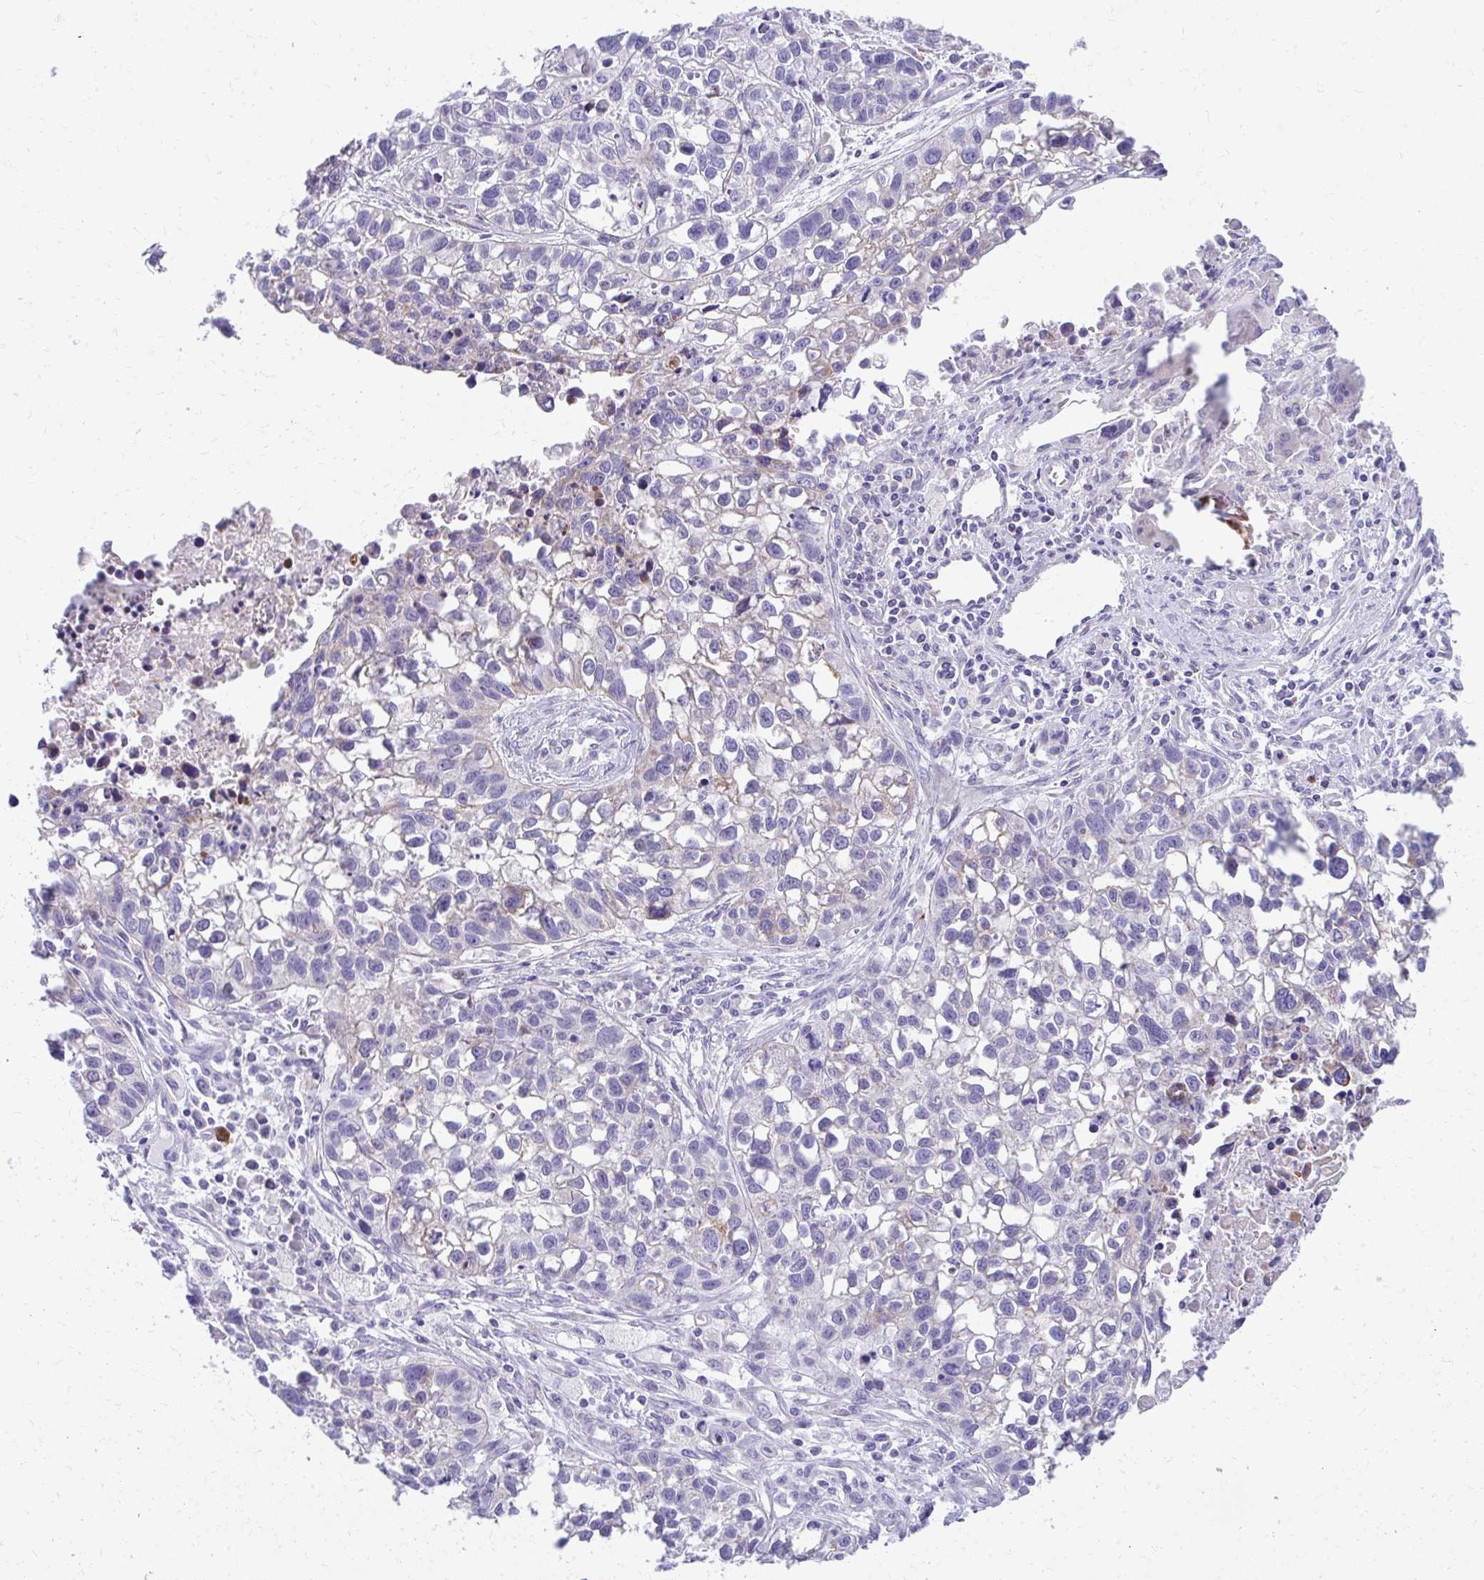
{"staining": {"intensity": "negative", "quantity": "none", "location": "none"}, "tissue": "lung cancer", "cell_type": "Tumor cells", "image_type": "cancer", "snomed": [{"axis": "morphology", "description": "Squamous cell carcinoma, NOS"}, {"axis": "topography", "description": "Lung"}], "caption": "This is a micrograph of immunohistochemistry staining of lung cancer, which shows no staining in tumor cells. The staining is performed using DAB brown chromogen with nuclei counter-stained in using hematoxylin.", "gene": "IL37", "patient": {"sex": "male", "age": 74}}